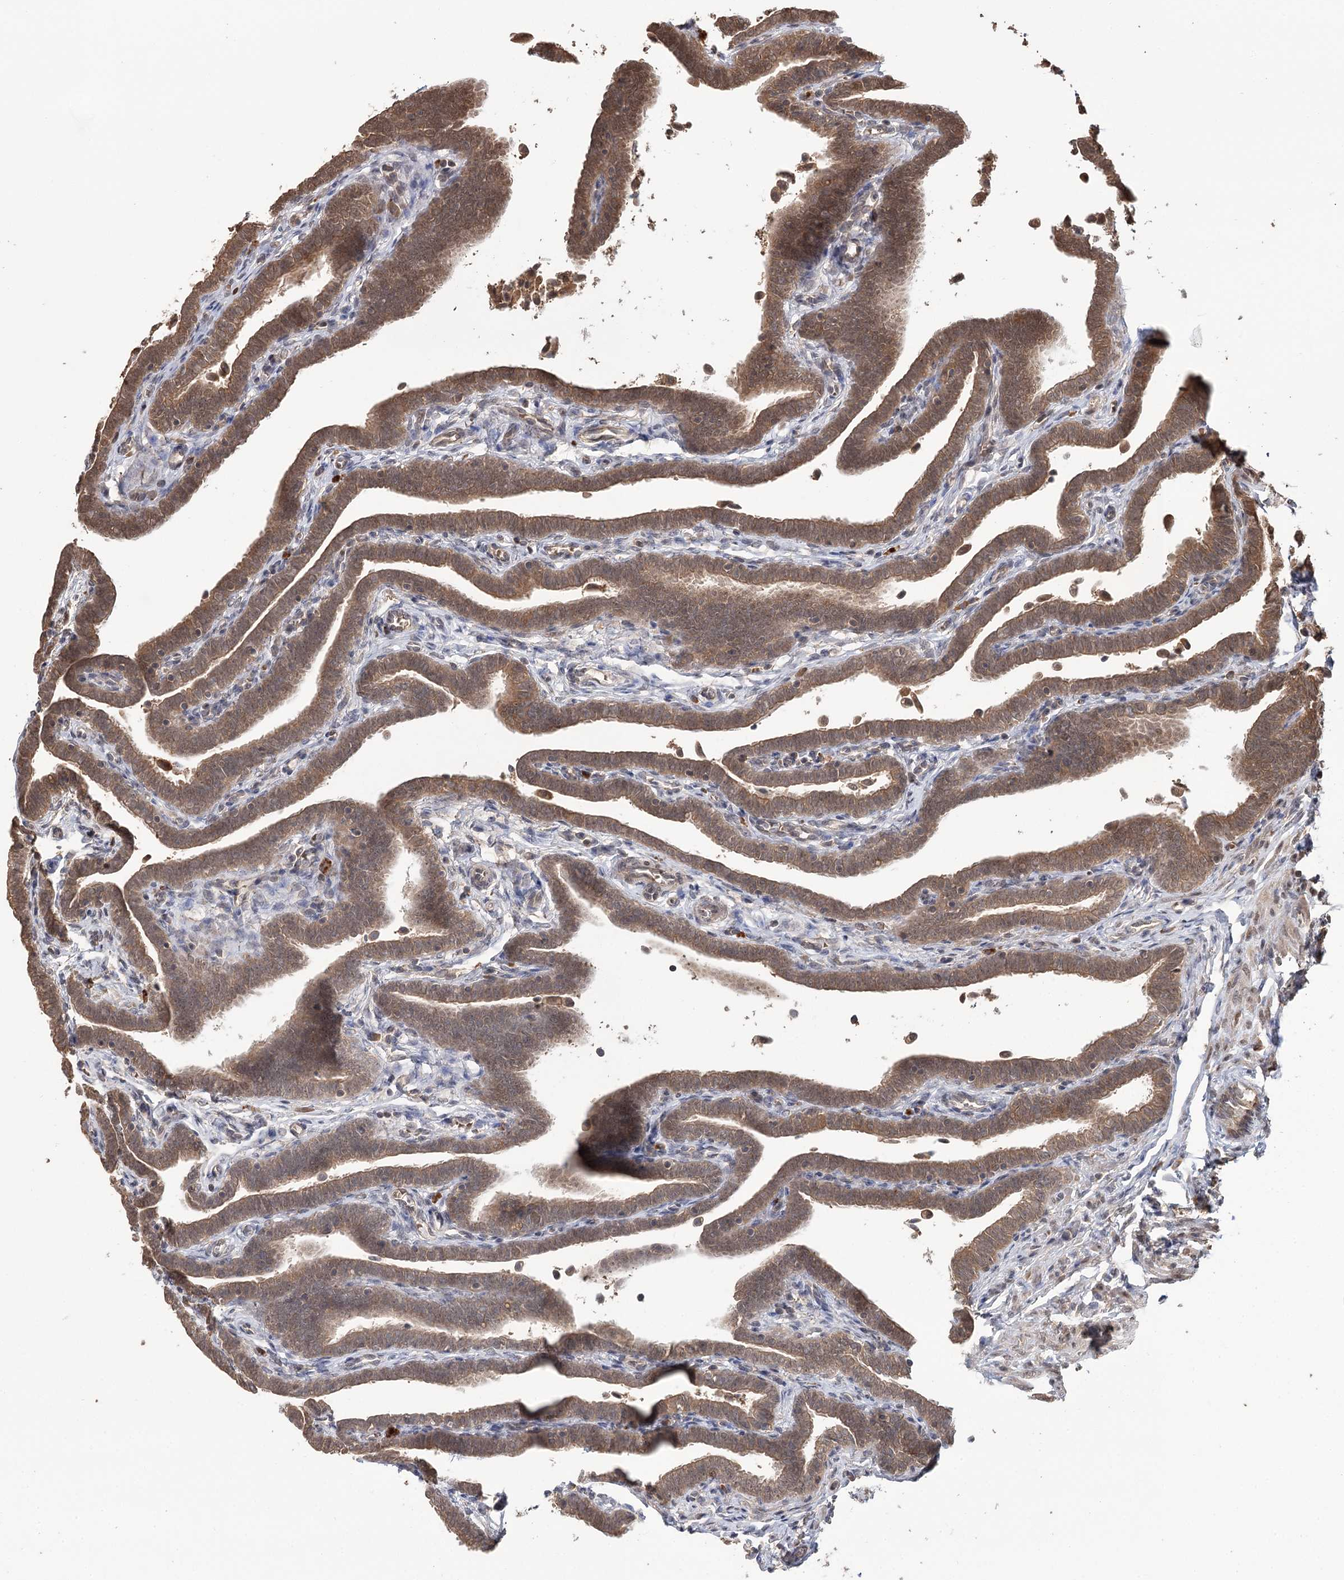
{"staining": {"intensity": "moderate", "quantity": ">75%", "location": "cytoplasmic/membranous,nuclear"}, "tissue": "fallopian tube", "cell_type": "Glandular cells", "image_type": "normal", "snomed": [{"axis": "morphology", "description": "Normal tissue, NOS"}, {"axis": "topography", "description": "Fallopian tube"}], "caption": "Human fallopian tube stained with a brown dye reveals moderate cytoplasmic/membranous,nuclear positive expression in approximately >75% of glandular cells.", "gene": "N6AMT1", "patient": {"sex": "female", "age": 36}}